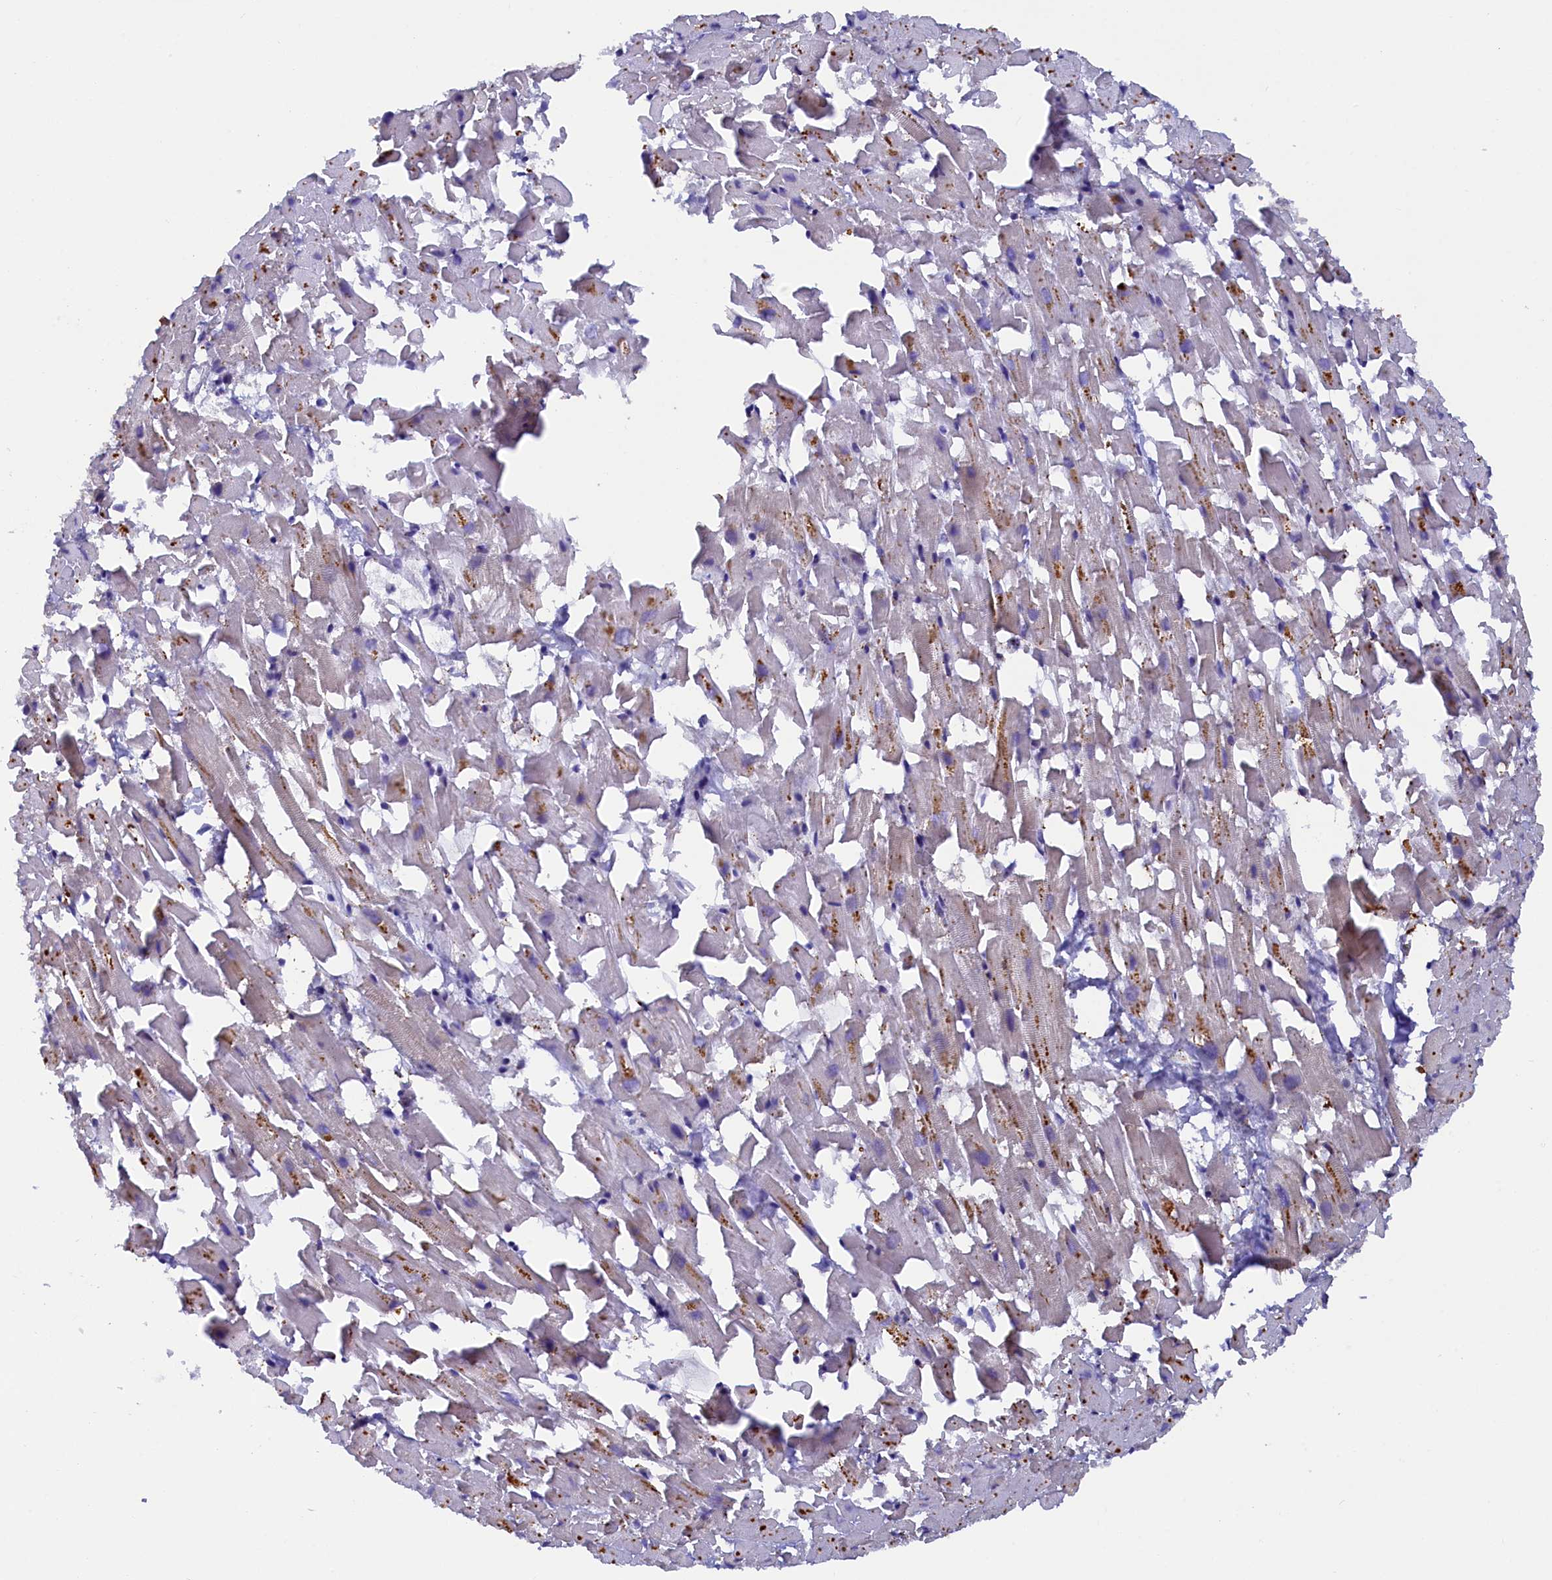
{"staining": {"intensity": "negative", "quantity": "none", "location": "none"}, "tissue": "heart muscle", "cell_type": "Cardiomyocytes", "image_type": "normal", "snomed": [{"axis": "morphology", "description": "Normal tissue, NOS"}, {"axis": "topography", "description": "Heart"}], "caption": "The immunohistochemistry (IHC) image has no significant staining in cardiomyocytes of heart muscle.", "gene": "POGLUT3", "patient": {"sex": "female", "age": 64}}